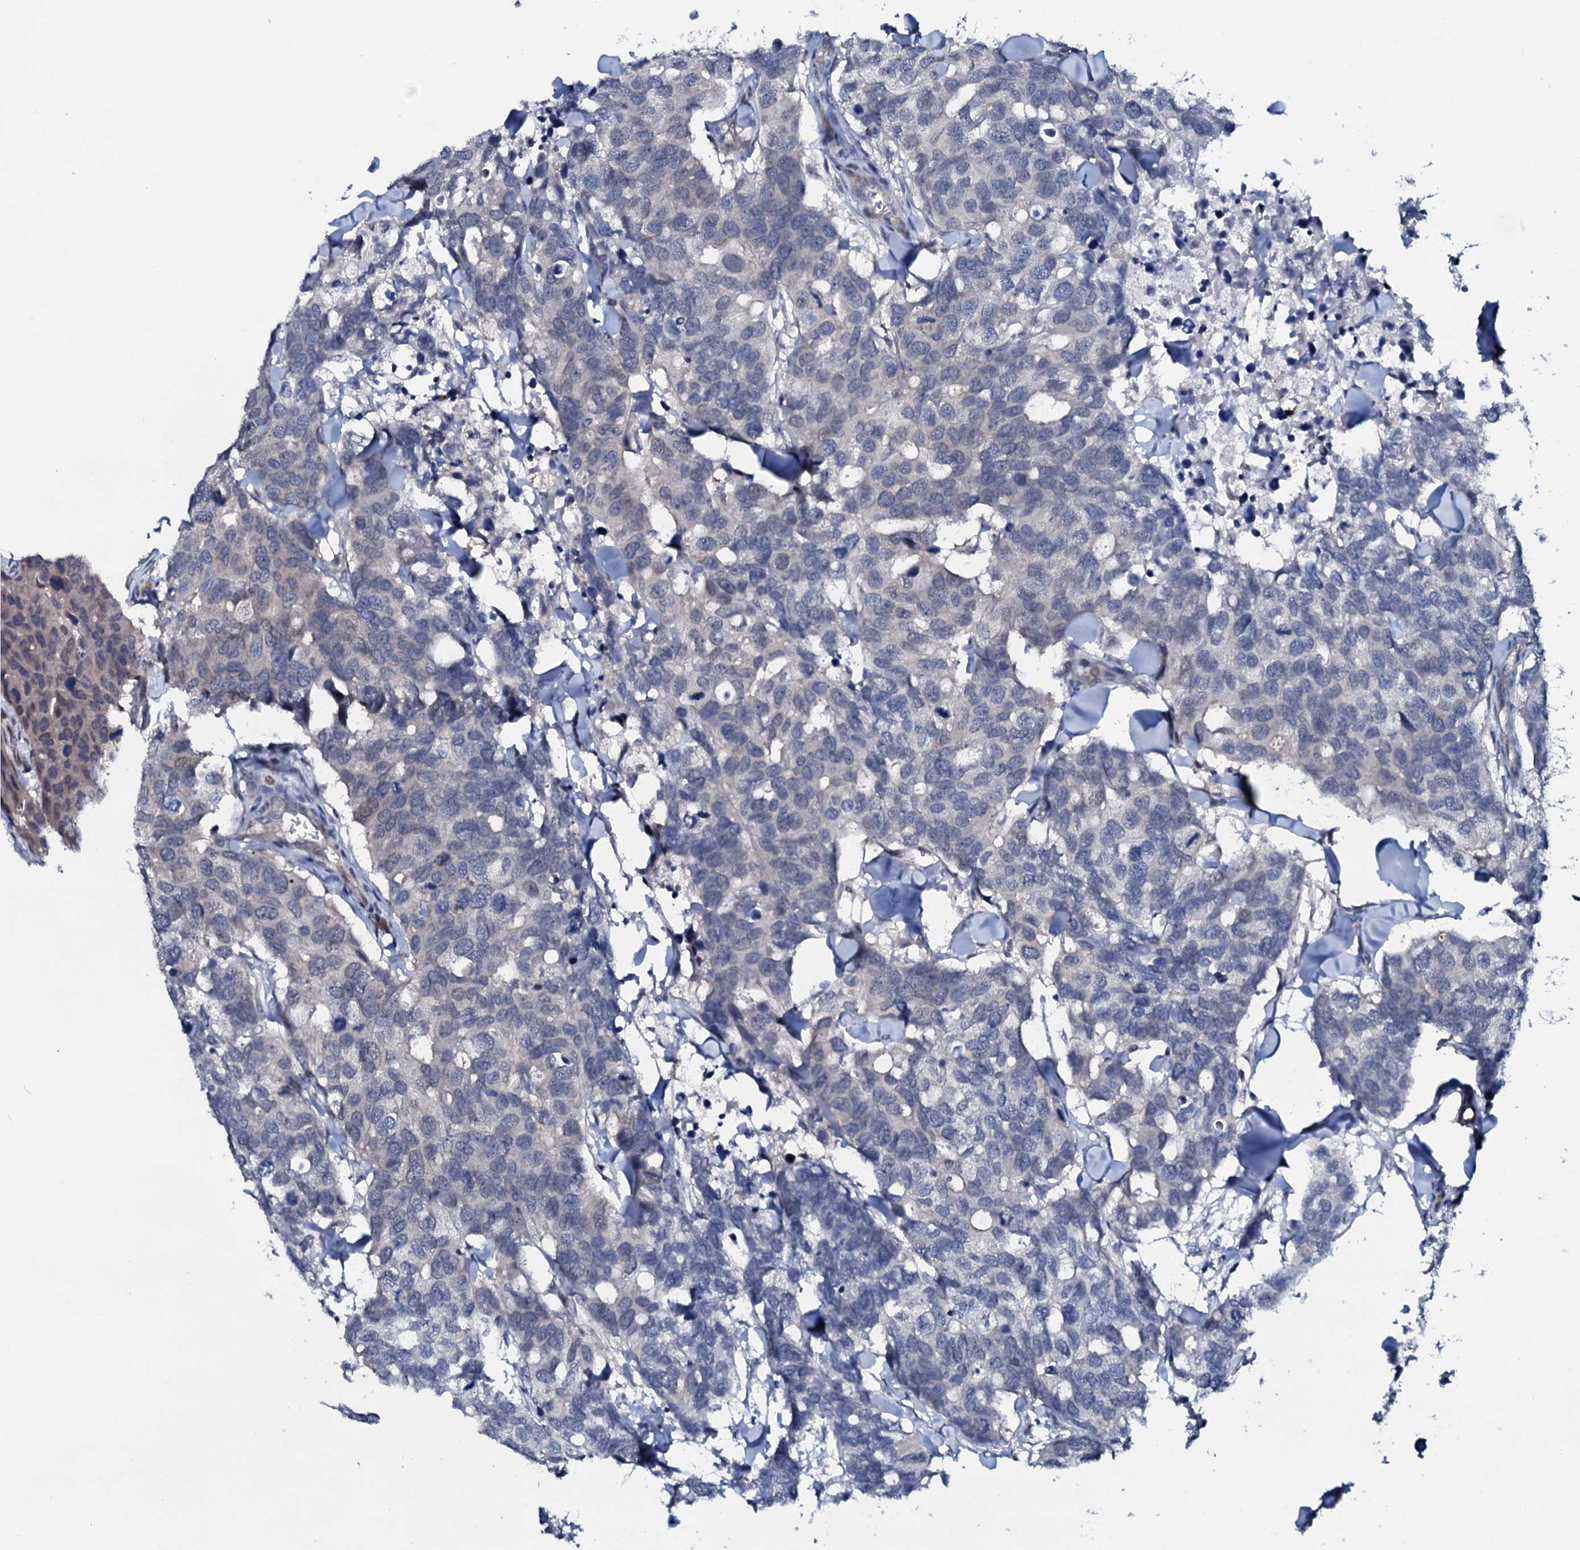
{"staining": {"intensity": "negative", "quantity": "none", "location": "none"}, "tissue": "breast cancer", "cell_type": "Tumor cells", "image_type": "cancer", "snomed": [{"axis": "morphology", "description": "Duct carcinoma"}, {"axis": "topography", "description": "Breast"}], "caption": "The histopathology image shows no significant staining in tumor cells of breast intraductal carcinoma.", "gene": "OGFOD2", "patient": {"sex": "female", "age": 83}}